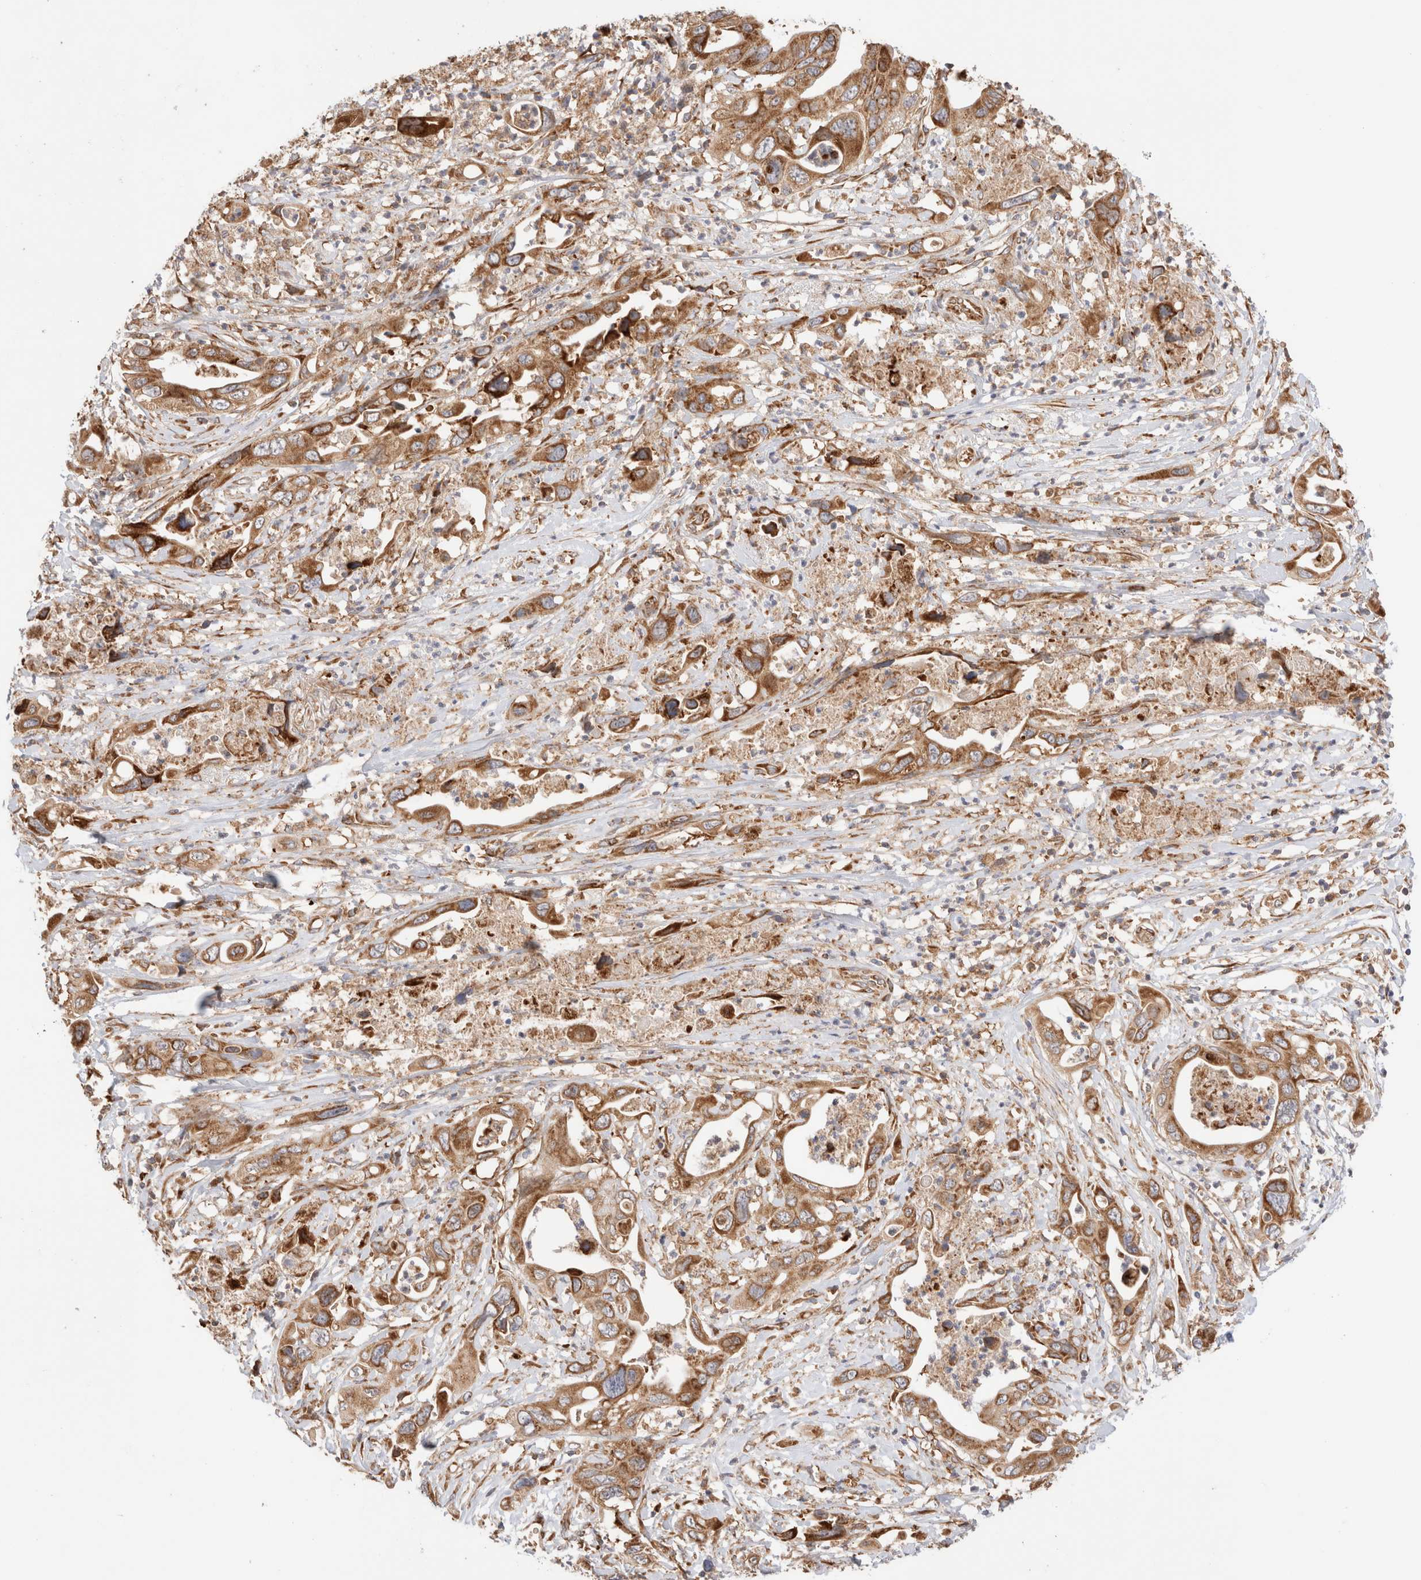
{"staining": {"intensity": "moderate", "quantity": ">75%", "location": "cytoplasmic/membranous"}, "tissue": "pancreatic cancer", "cell_type": "Tumor cells", "image_type": "cancer", "snomed": [{"axis": "morphology", "description": "Adenocarcinoma, NOS"}, {"axis": "topography", "description": "Pancreas"}], "caption": "A brown stain highlights moderate cytoplasmic/membranous positivity of a protein in human pancreatic cancer (adenocarcinoma) tumor cells.", "gene": "UTS2B", "patient": {"sex": "male", "age": 66}}